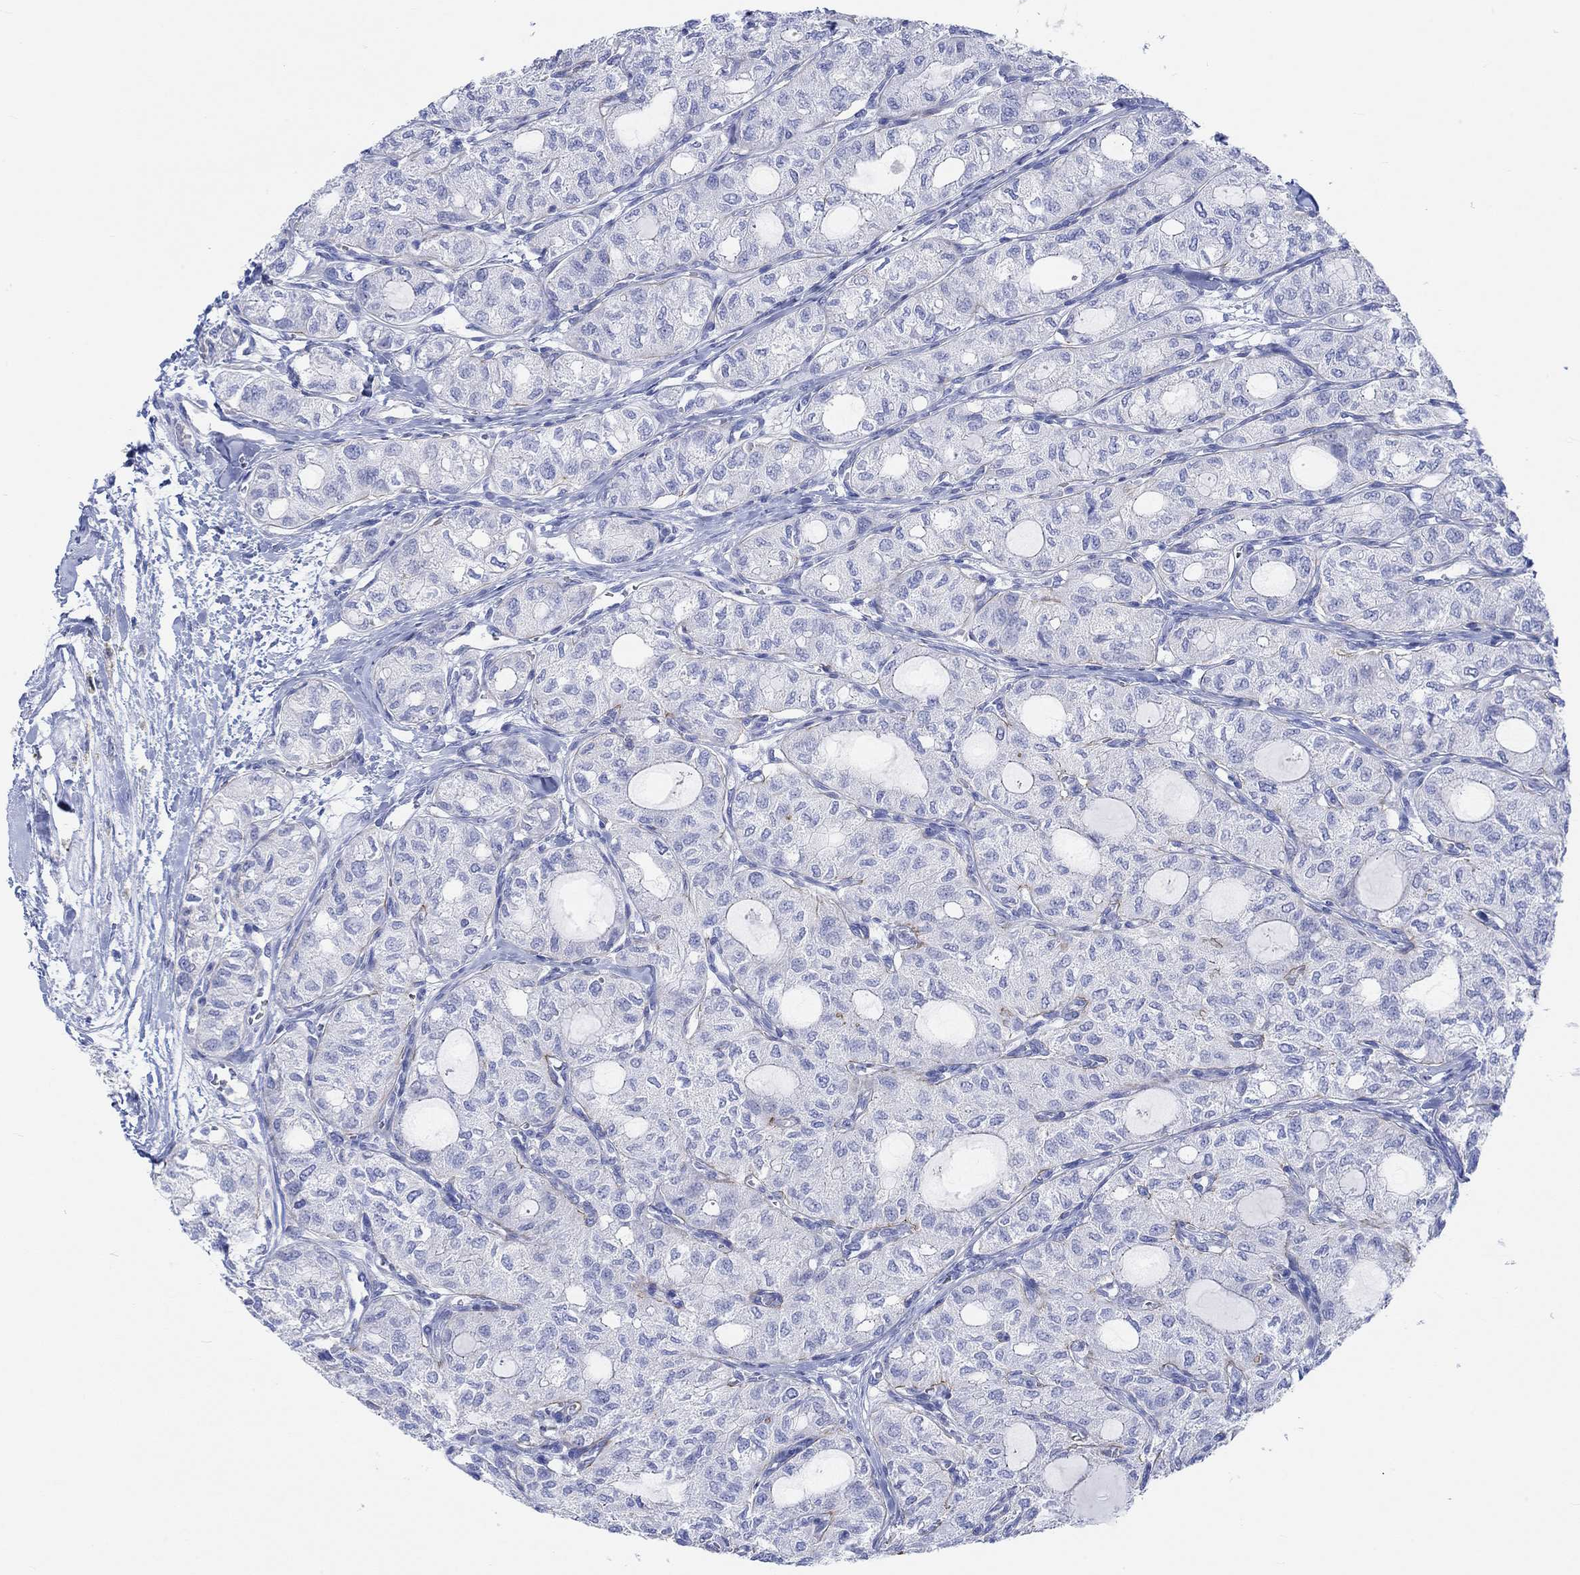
{"staining": {"intensity": "negative", "quantity": "none", "location": "none"}, "tissue": "thyroid cancer", "cell_type": "Tumor cells", "image_type": "cancer", "snomed": [{"axis": "morphology", "description": "Follicular adenoma carcinoma, NOS"}, {"axis": "topography", "description": "Thyroid gland"}], "caption": "IHC of follicular adenoma carcinoma (thyroid) displays no staining in tumor cells.", "gene": "REEP6", "patient": {"sex": "male", "age": 75}}